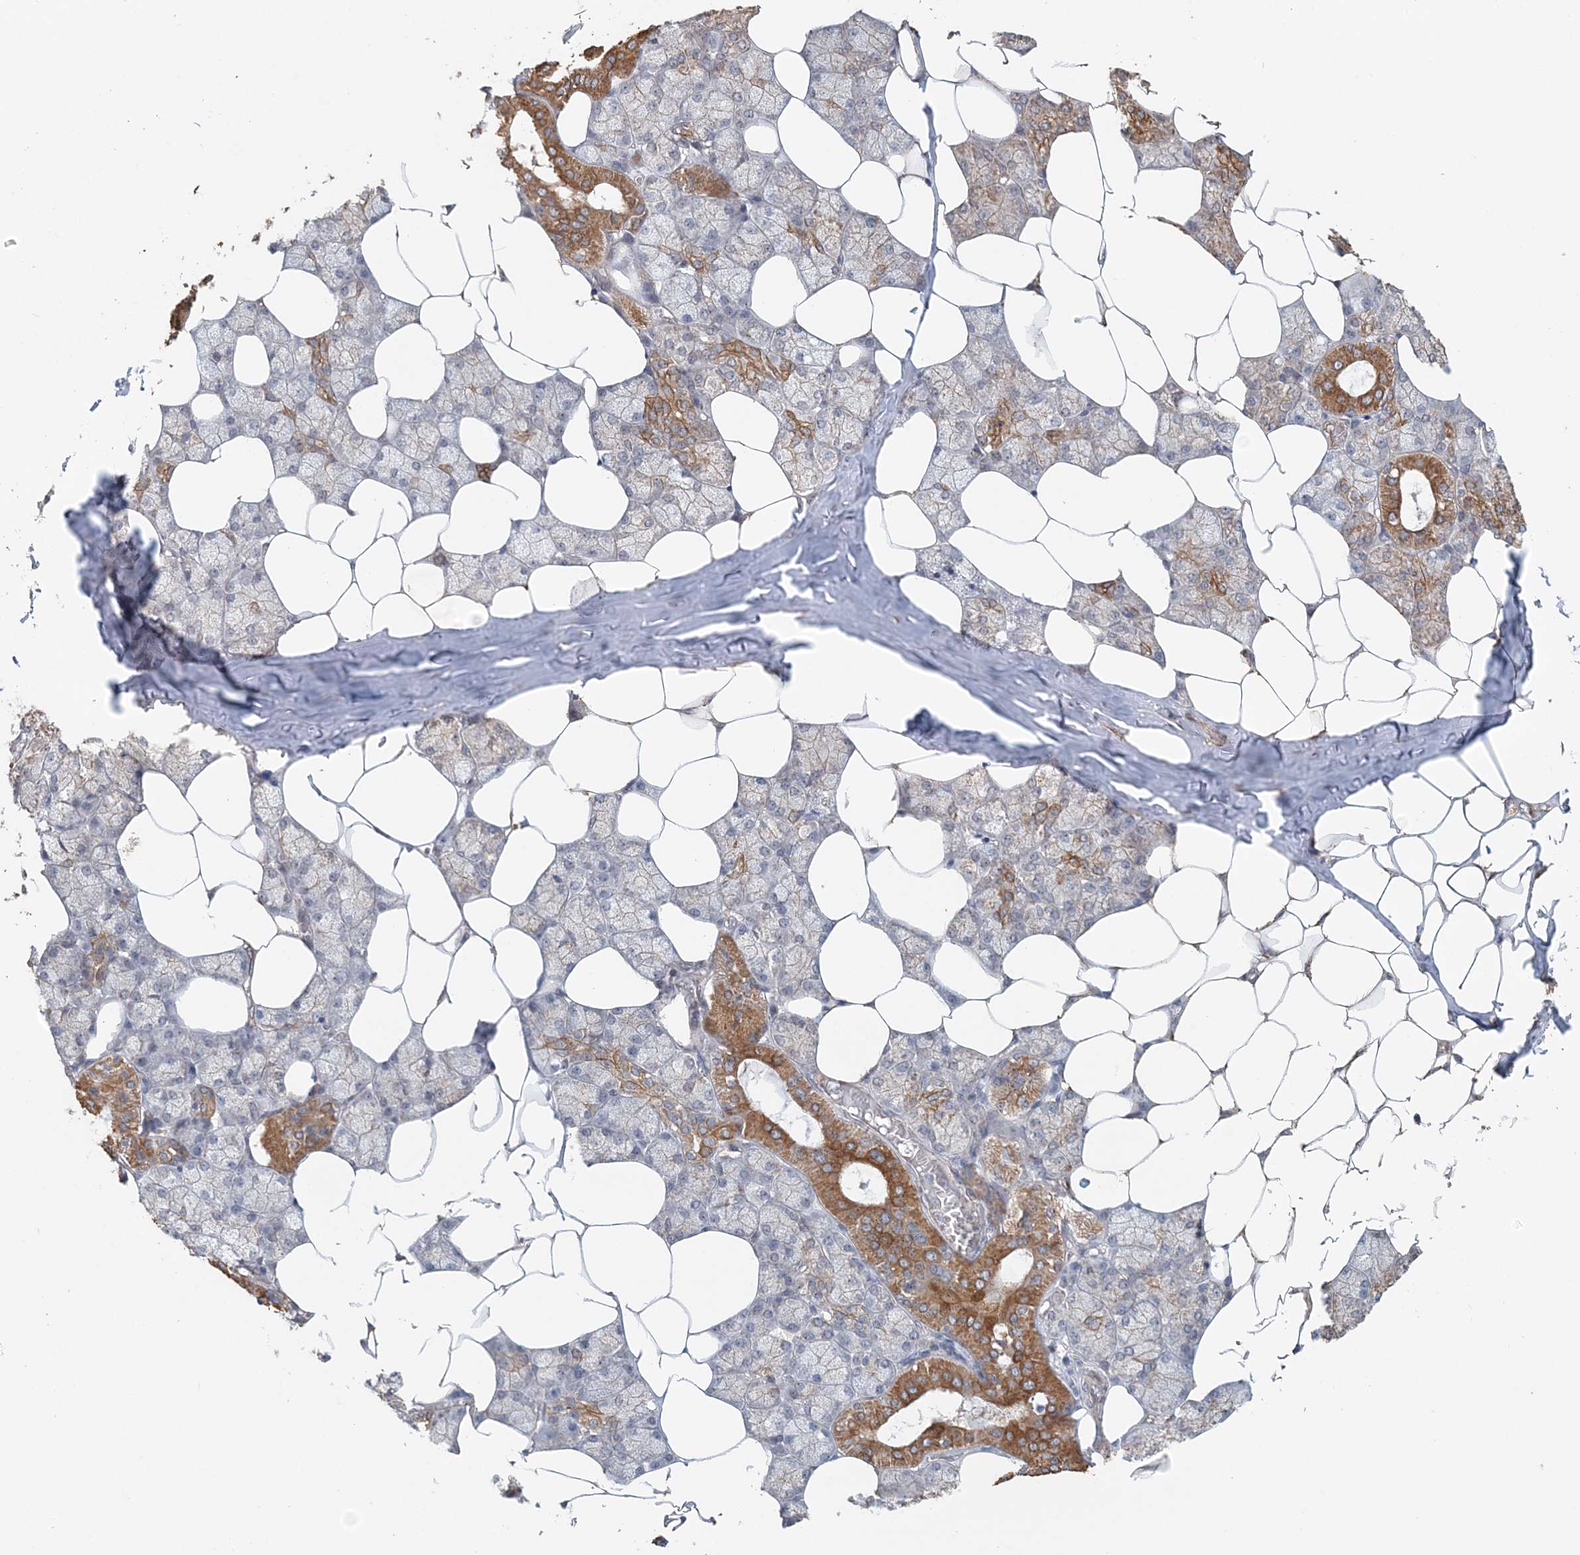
{"staining": {"intensity": "moderate", "quantity": "25%-75%", "location": "cytoplasmic/membranous"}, "tissue": "salivary gland", "cell_type": "Glandular cells", "image_type": "normal", "snomed": [{"axis": "morphology", "description": "Normal tissue, NOS"}, {"axis": "topography", "description": "Salivary gland"}], "caption": "Immunohistochemical staining of benign human salivary gland displays moderate cytoplasmic/membranous protein positivity in about 25%-75% of glandular cells. Using DAB (3,3'-diaminobenzidine) (brown) and hematoxylin (blue) stains, captured at high magnification using brightfield microscopy.", "gene": "FBXO38", "patient": {"sex": "male", "age": 62}}